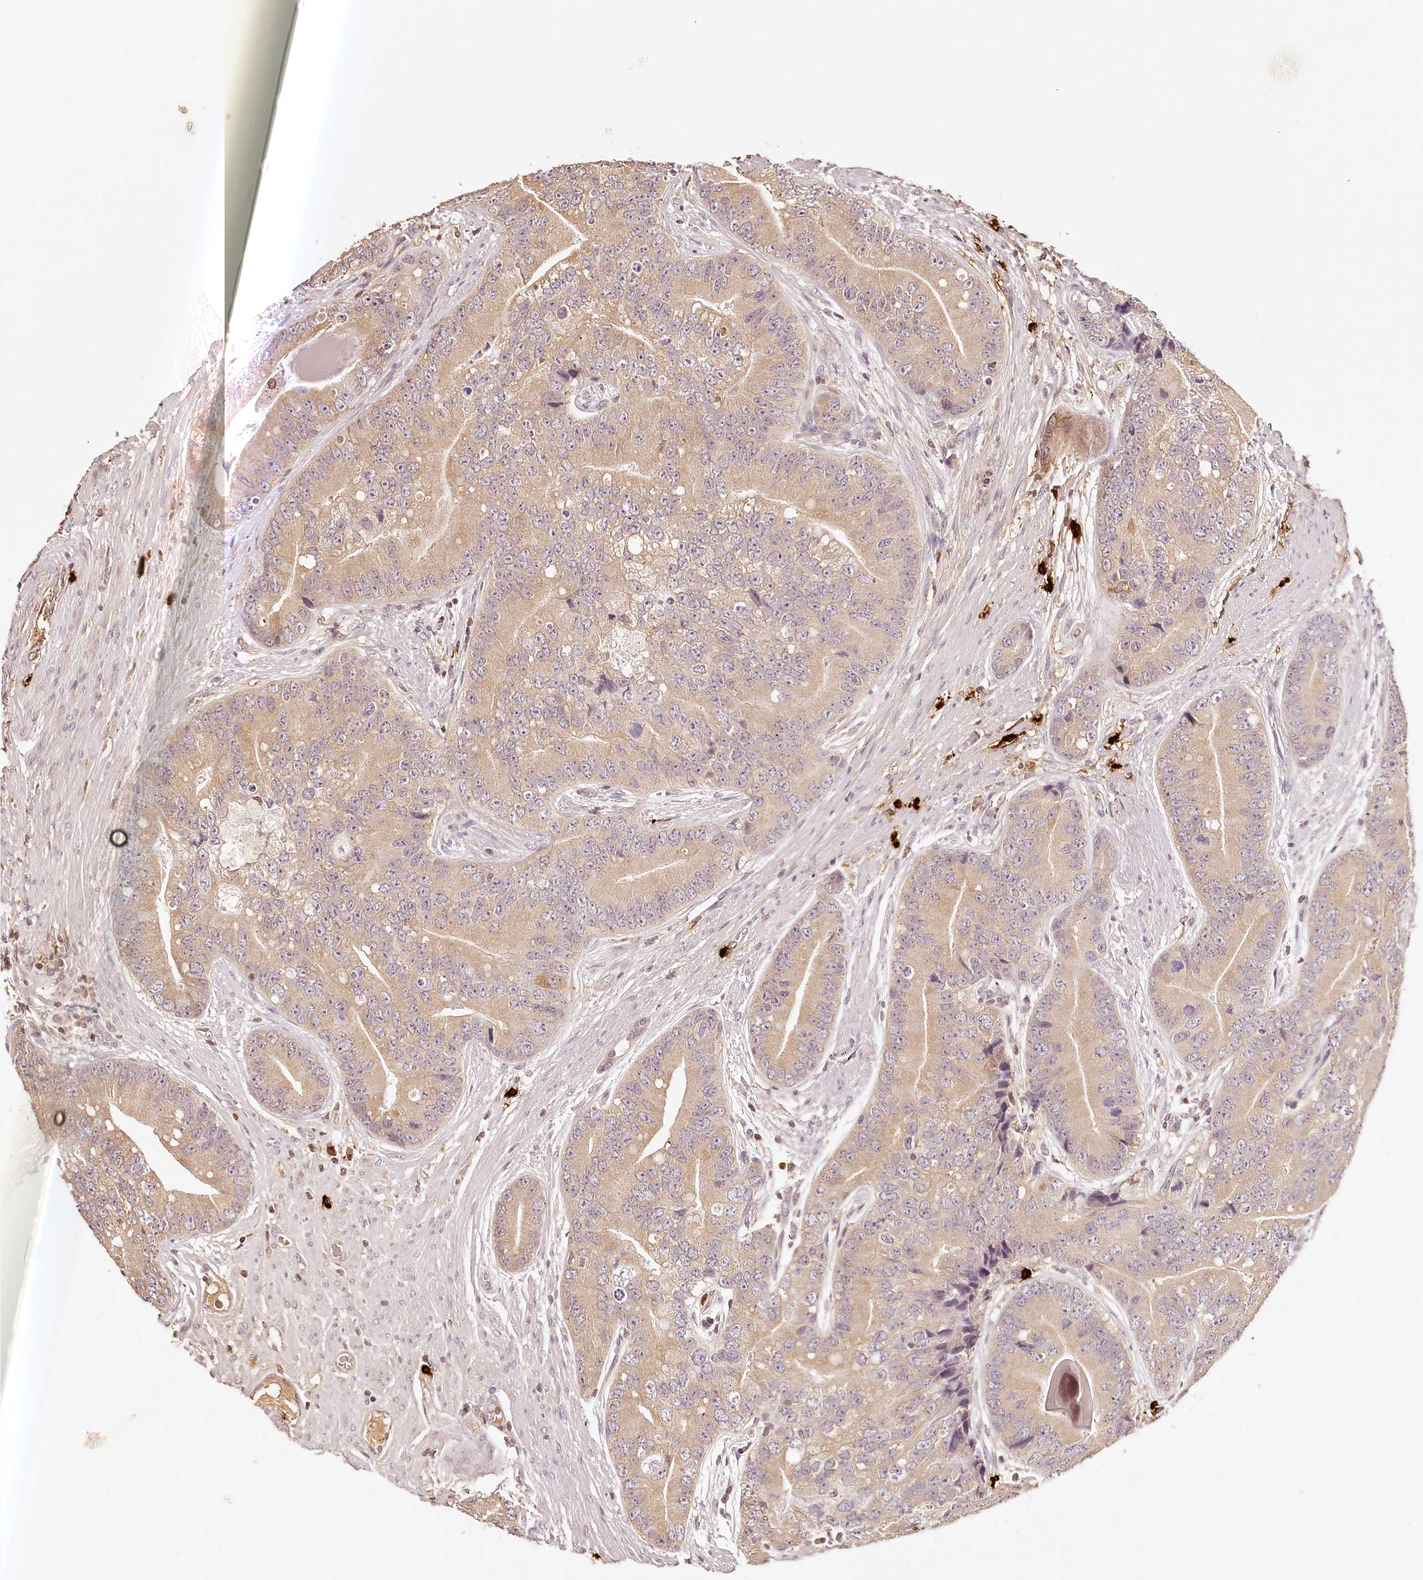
{"staining": {"intensity": "weak", "quantity": ">75%", "location": "cytoplasmic/membranous"}, "tissue": "prostate cancer", "cell_type": "Tumor cells", "image_type": "cancer", "snomed": [{"axis": "morphology", "description": "Adenocarcinoma, High grade"}, {"axis": "topography", "description": "Prostate"}], "caption": "An immunohistochemistry (IHC) photomicrograph of tumor tissue is shown. Protein staining in brown shows weak cytoplasmic/membranous positivity in high-grade adenocarcinoma (prostate) within tumor cells.", "gene": "SYNGR1", "patient": {"sex": "male", "age": 70}}